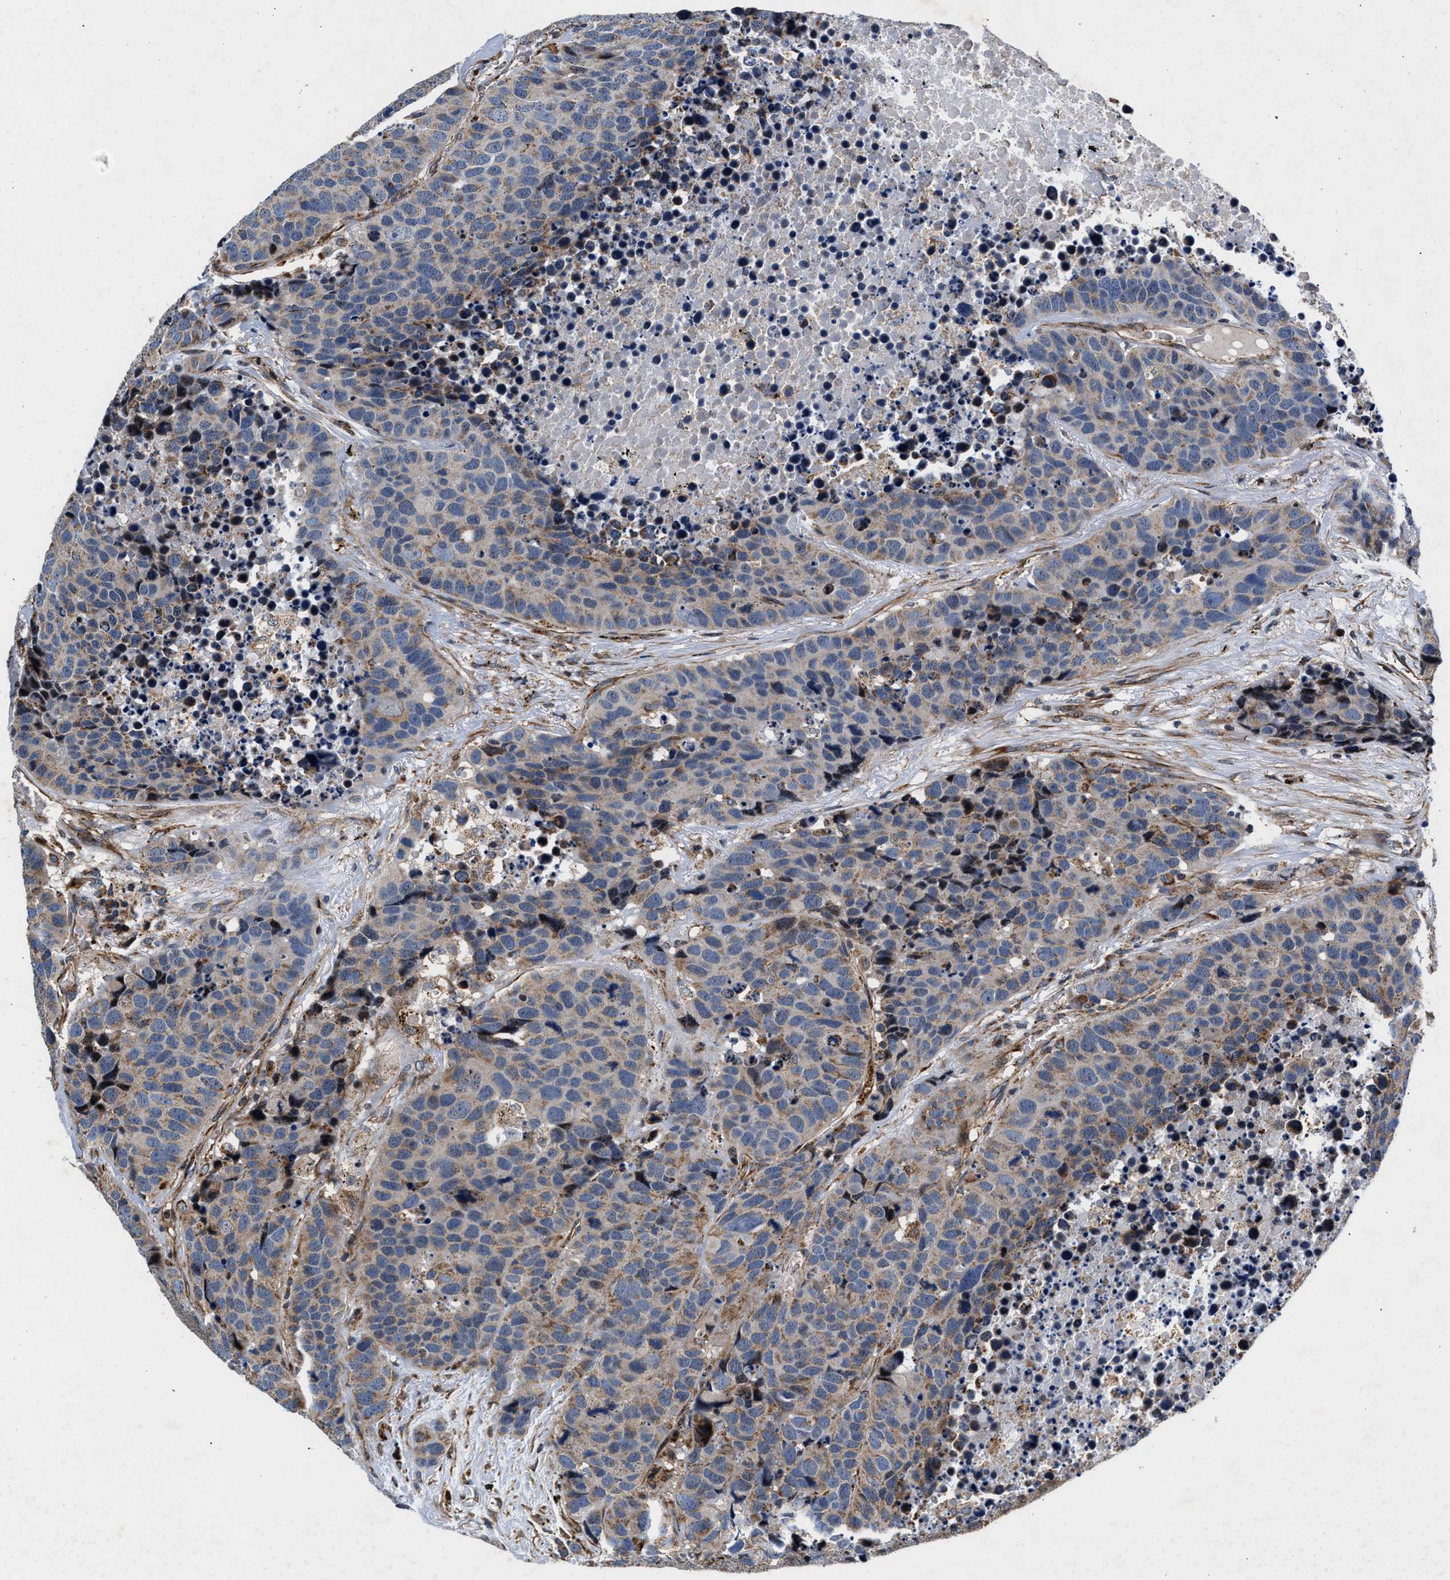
{"staining": {"intensity": "weak", "quantity": "25%-75%", "location": "cytoplasmic/membranous"}, "tissue": "carcinoid", "cell_type": "Tumor cells", "image_type": "cancer", "snomed": [{"axis": "morphology", "description": "Carcinoid, malignant, NOS"}, {"axis": "topography", "description": "Lung"}], "caption": "Protein analysis of carcinoid (malignant) tissue shows weak cytoplasmic/membranous staining in about 25%-75% of tumor cells. (IHC, brightfield microscopy, high magnification).", "gene": "SGK1", "patient": {"sex": "male", "age": 60}}